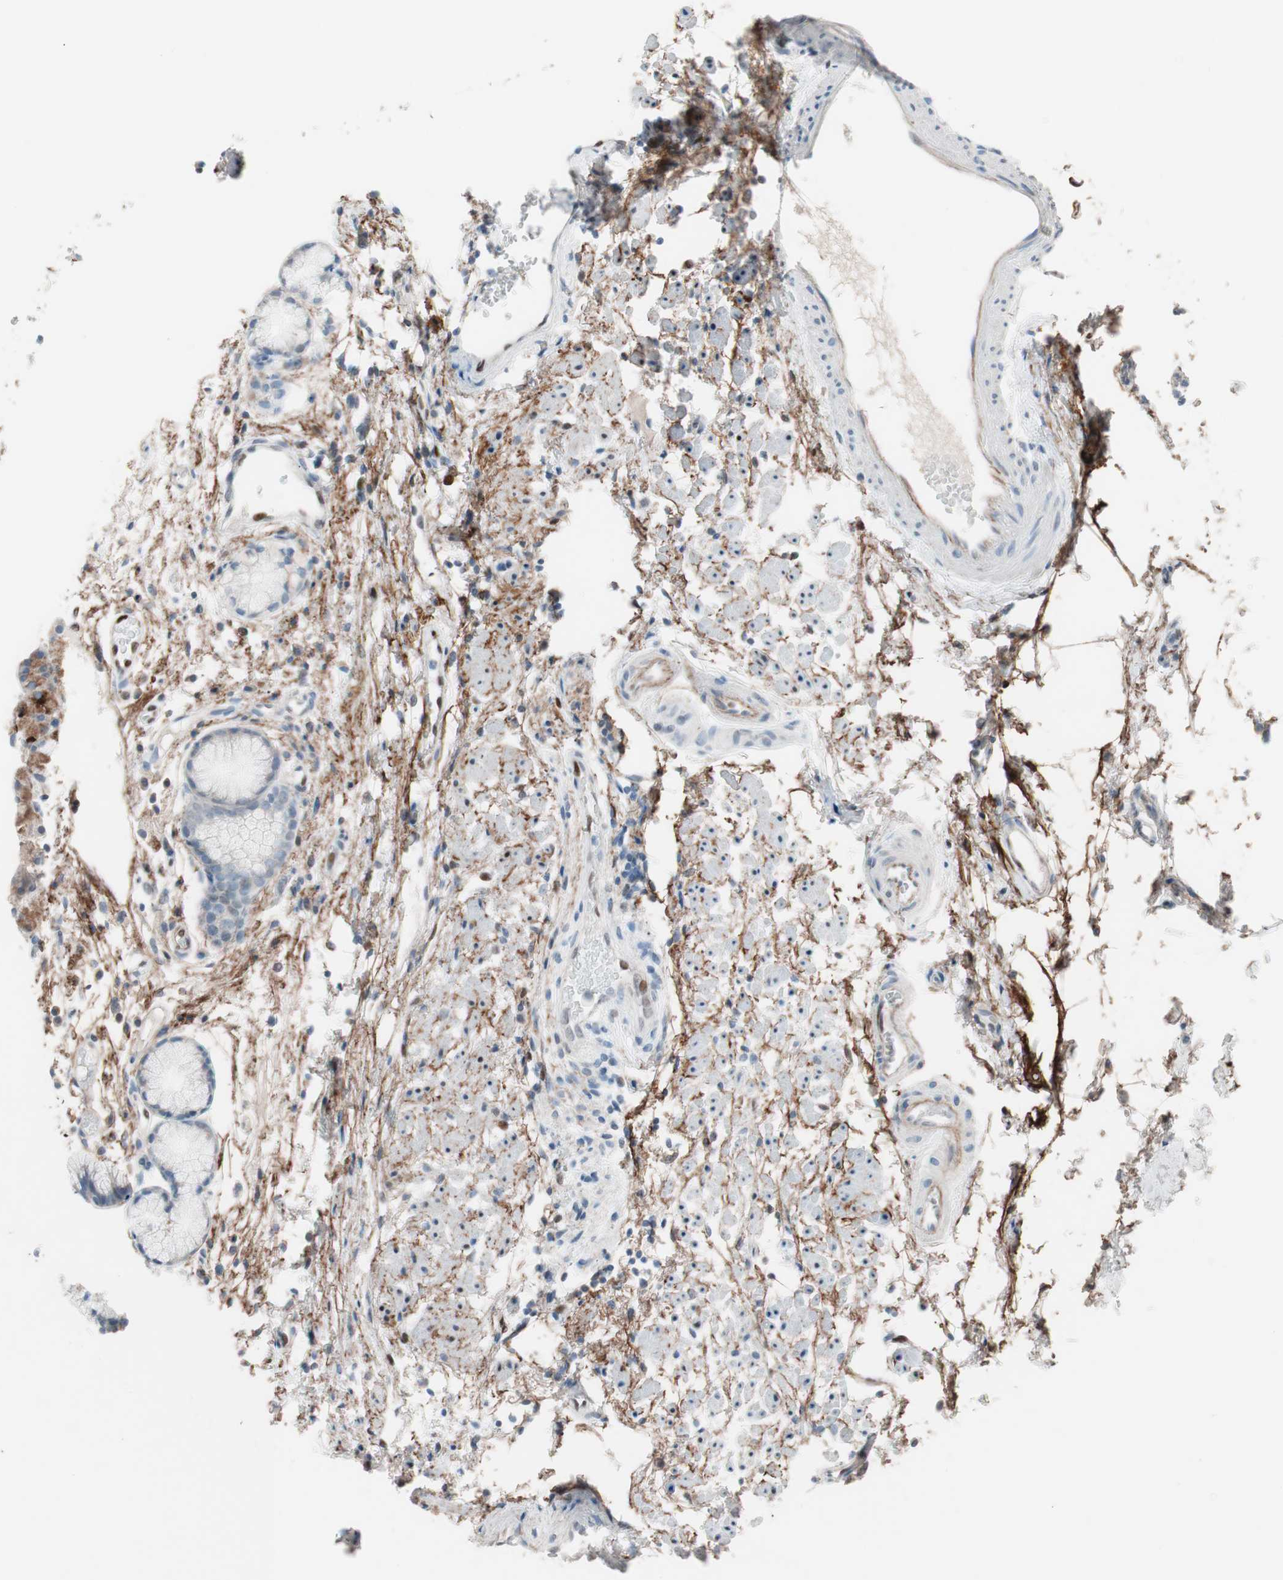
{"staining": {"intensity": "moderate", "quantity": "25%-75%", "location": "cytoplasmic/membranous,nuclear"}, "tissue": "stomach", "cell_type": "Glandular cells", "image_type": "normal", "snomed": [{"axis": "morphology", "description": "Normal tissue, NOS"}, {"axis": "topography", "description": "Stomach, upper"}], "caption": "Immunohistochemistry (DAB) staining of normal human stomach reveals moderate cytoplasmic/membranous,nuclear protein expression in approximately 25%-75% of glandular cells. The protein is stained brown, and the nuclei are stained in blue (DAB (3,3'-diaminobenzidine) IHC with brightfield microscopy, high magnification).", "gene": "FOSL1", "patient": {"sex": "male", "age": 72}}